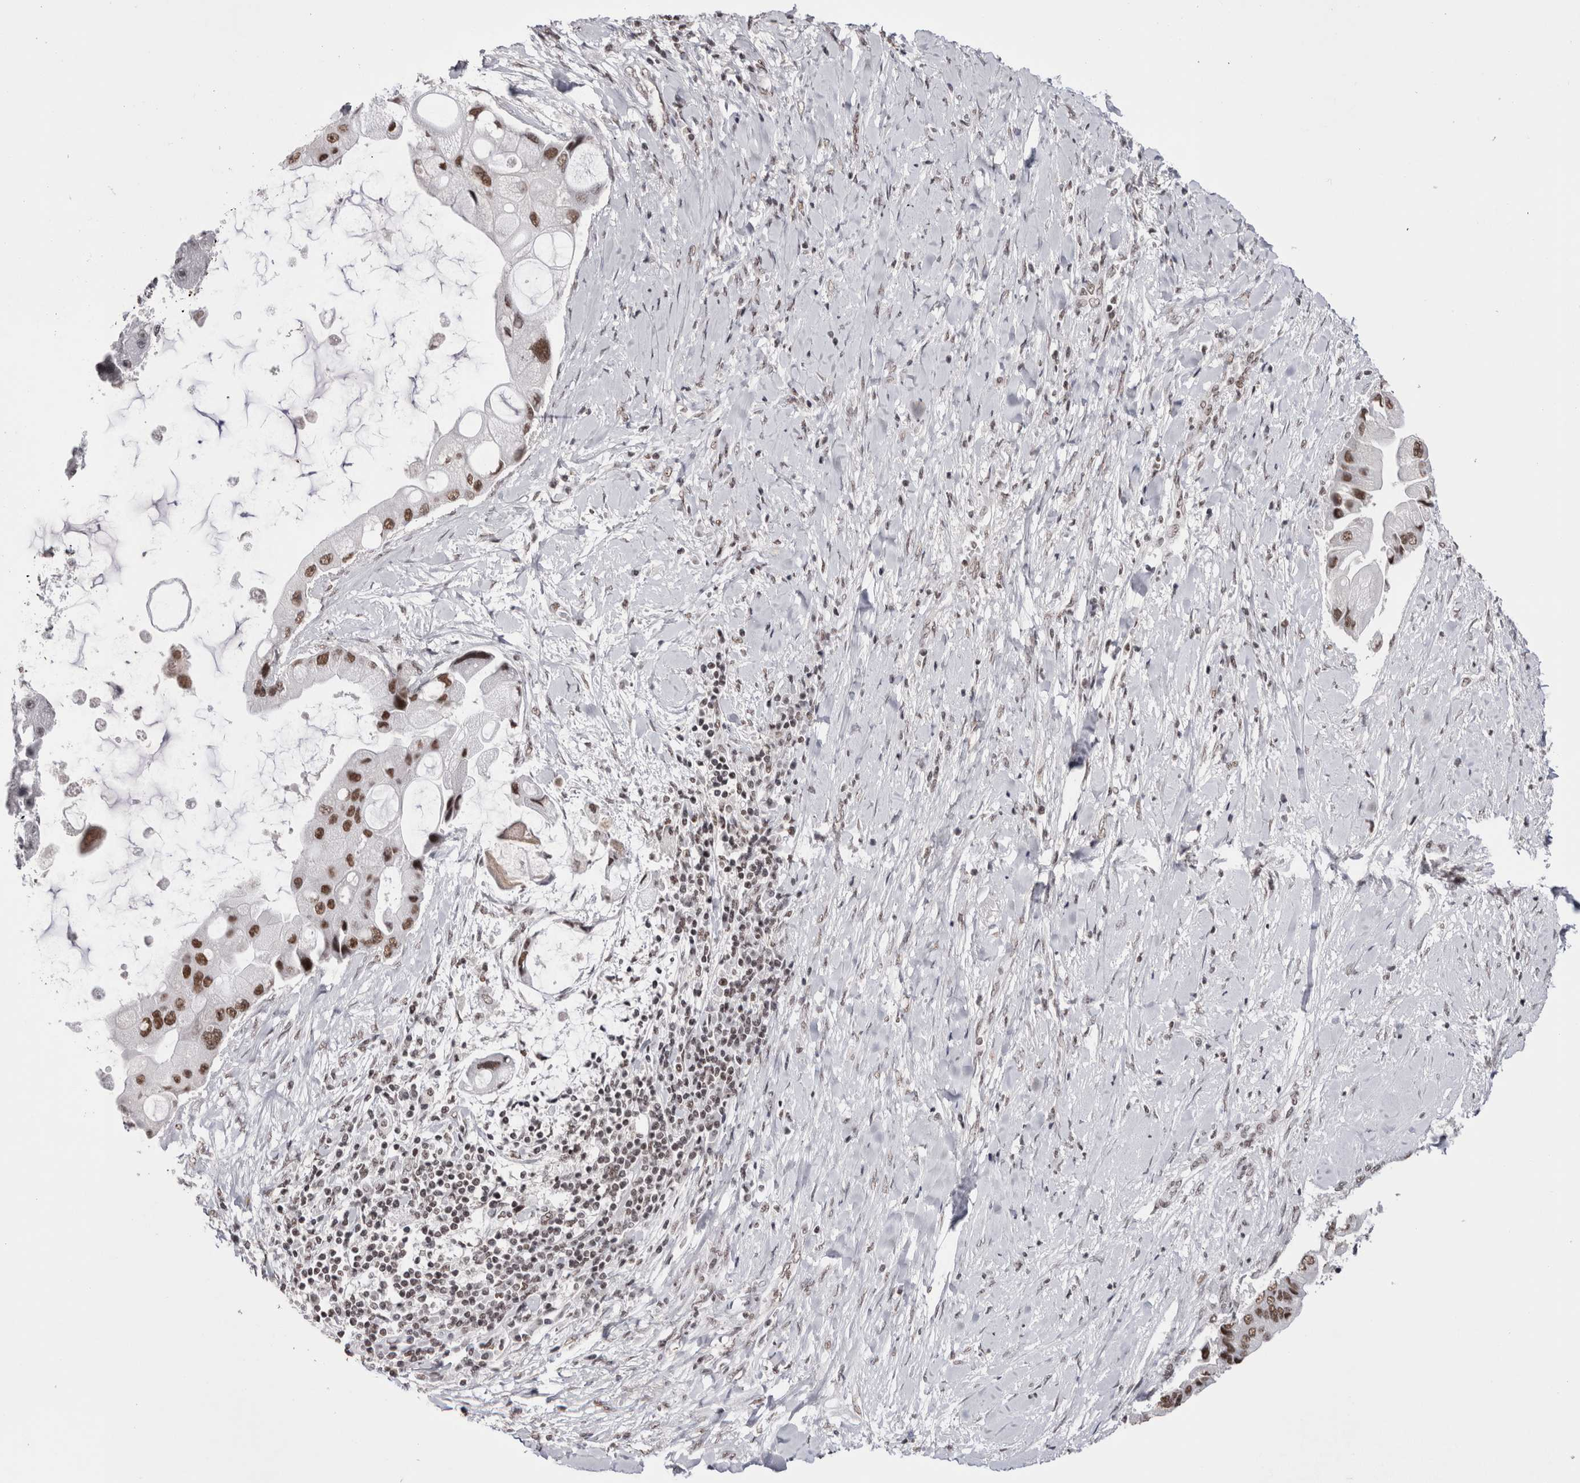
{"staining": {"intensity": "strong", "quantity": ">75%", "location": "nuclear"}, "tissue": "liver cancer", "cell_type": "Tumor cells", "image_type": "cancer", "snomed": [{"axis": "morphology", "description": "Cholangiocarcinoma"}, {"axis": "topography", "description": "Liver"}], "caption": "Immunohistochemistry (IHC) (DAB) staining of cholangiocarcinoma (liver) reveals strong nuclear protein expression in approximately >75% of tumor cells. Nuclei are stained in blue.", "gene": "SMC1A", "patient": {"sex": "male", "age": 50}}